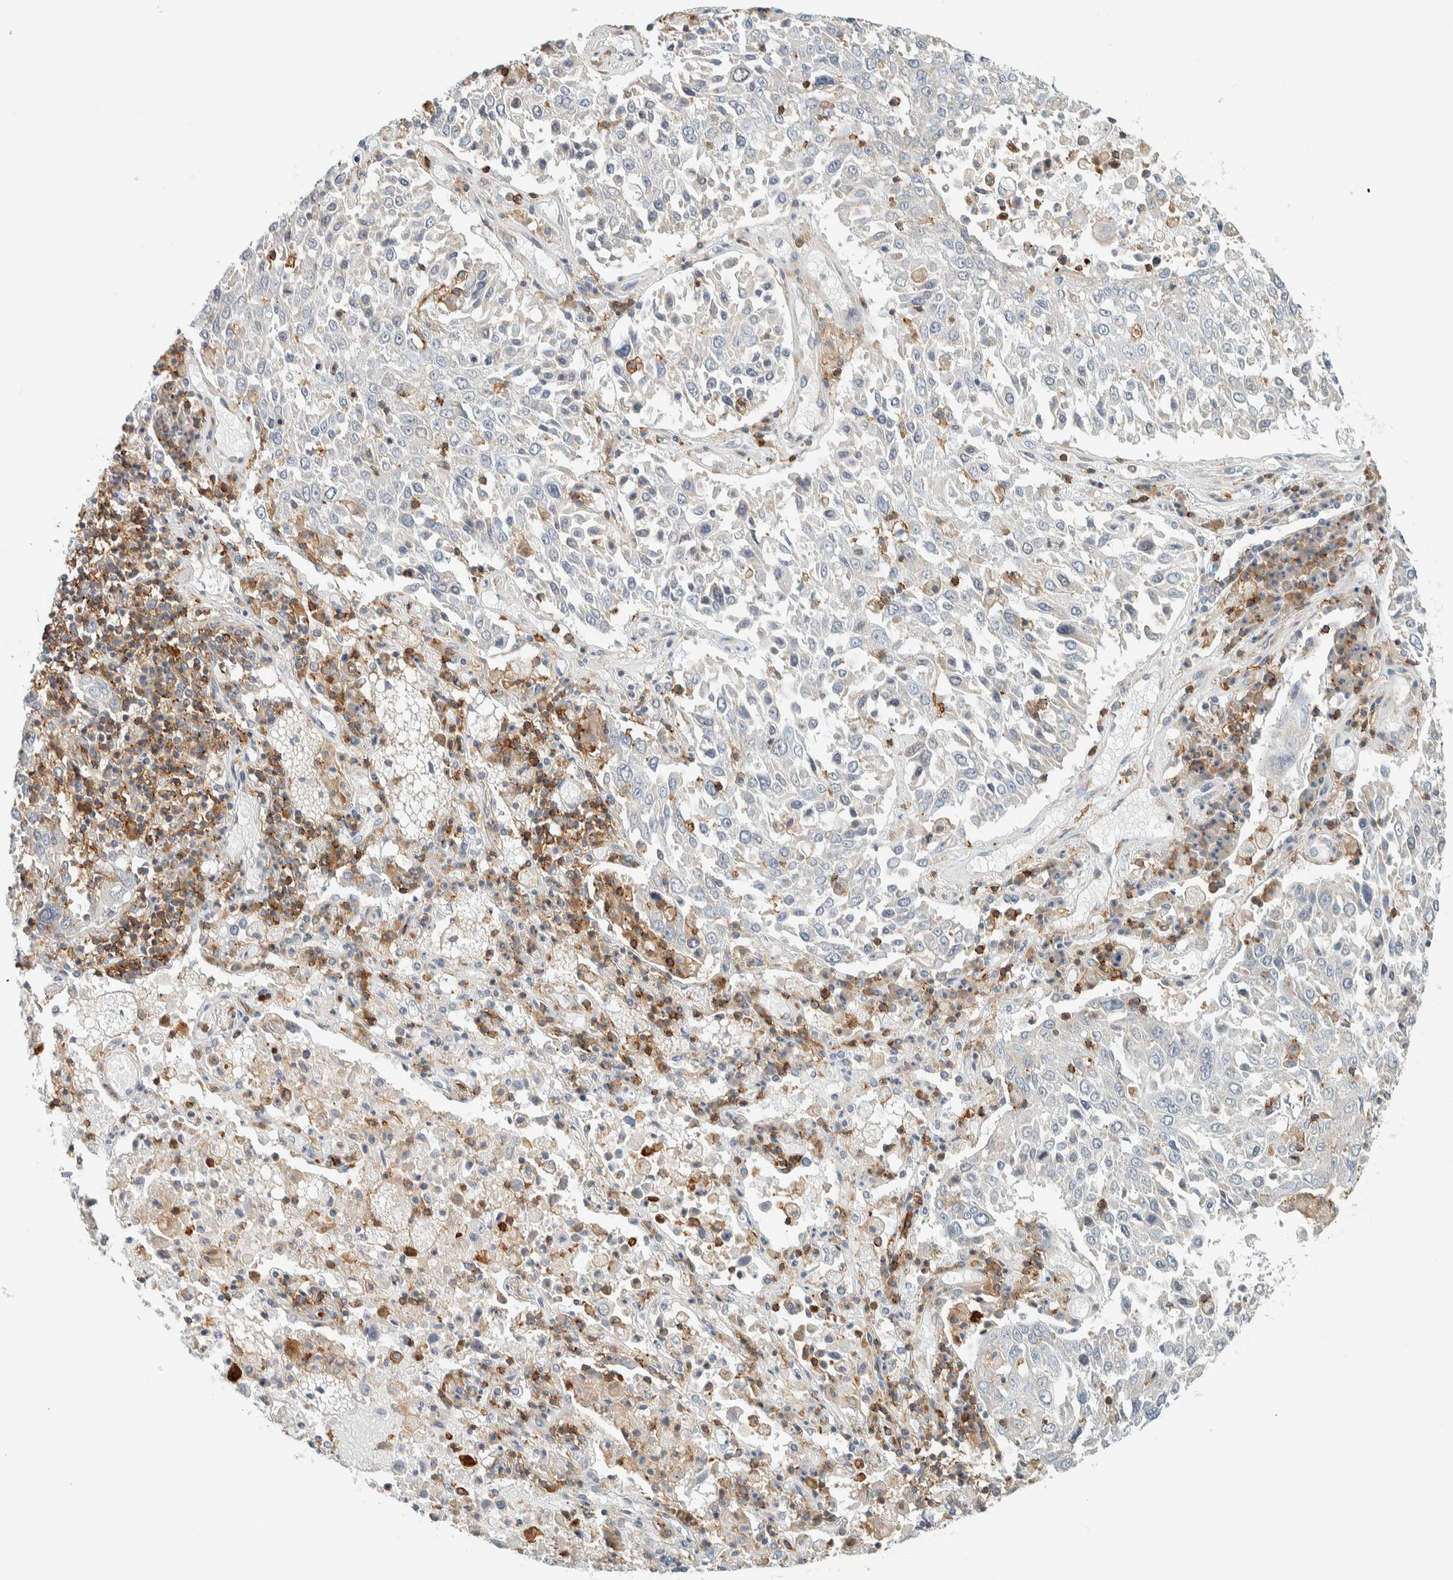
{"staining": {"intensity": "negative", "quantity": "none", "location": "none"}, "tissue": "lung cancer", "cell_type": "Tumor cells", "image_type": "cancer", "snomed": [{"axis": "morphology", "description": "Squamous cell carcinoma, NOS"}, {"axis": "topography", "description": "Lung"}], "caption": "The micrograph exhibits no significant staining in tumor cells of squamous cell carcinoma (lung).", "gene": "CCDC57", "patient": {"sex": "male", "age": 65}}